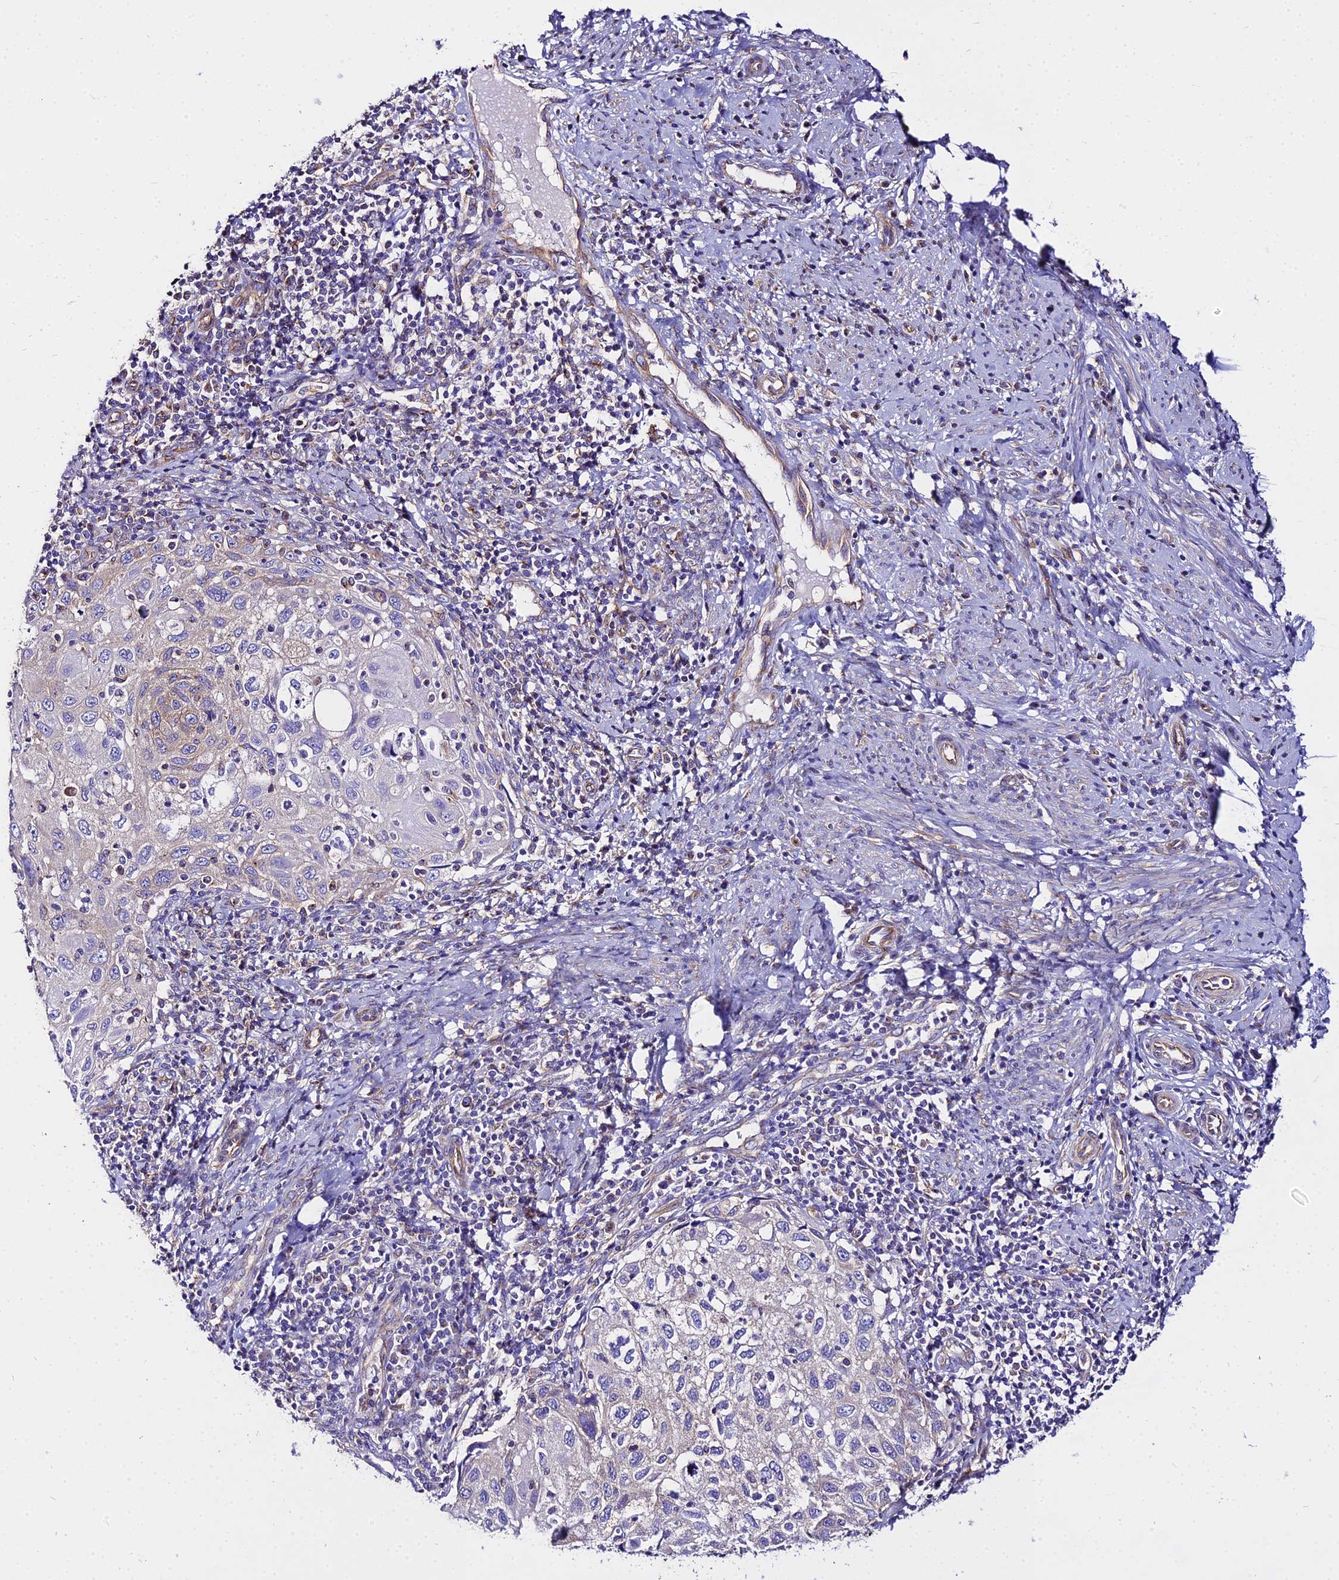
{"staining": {"intensity": "negative", "quantity": "none", "location": "none"}, "tissue": "cervical cancer", "cell_type": "Tumor cells", "image_type": "cancer", "snomed": [{"axis": "morphology", "description": "Squamous cell carcinoma, NOS"}, {"axis": "topography", "description": "Cervix"}], "caption": "Cervical squamous cell carcinoma was stained to show a protein in brown. There is no significant positivity in tumor cells.", "gene": "TUBA3D", "patient": {"sex": "female", "age": 70}}